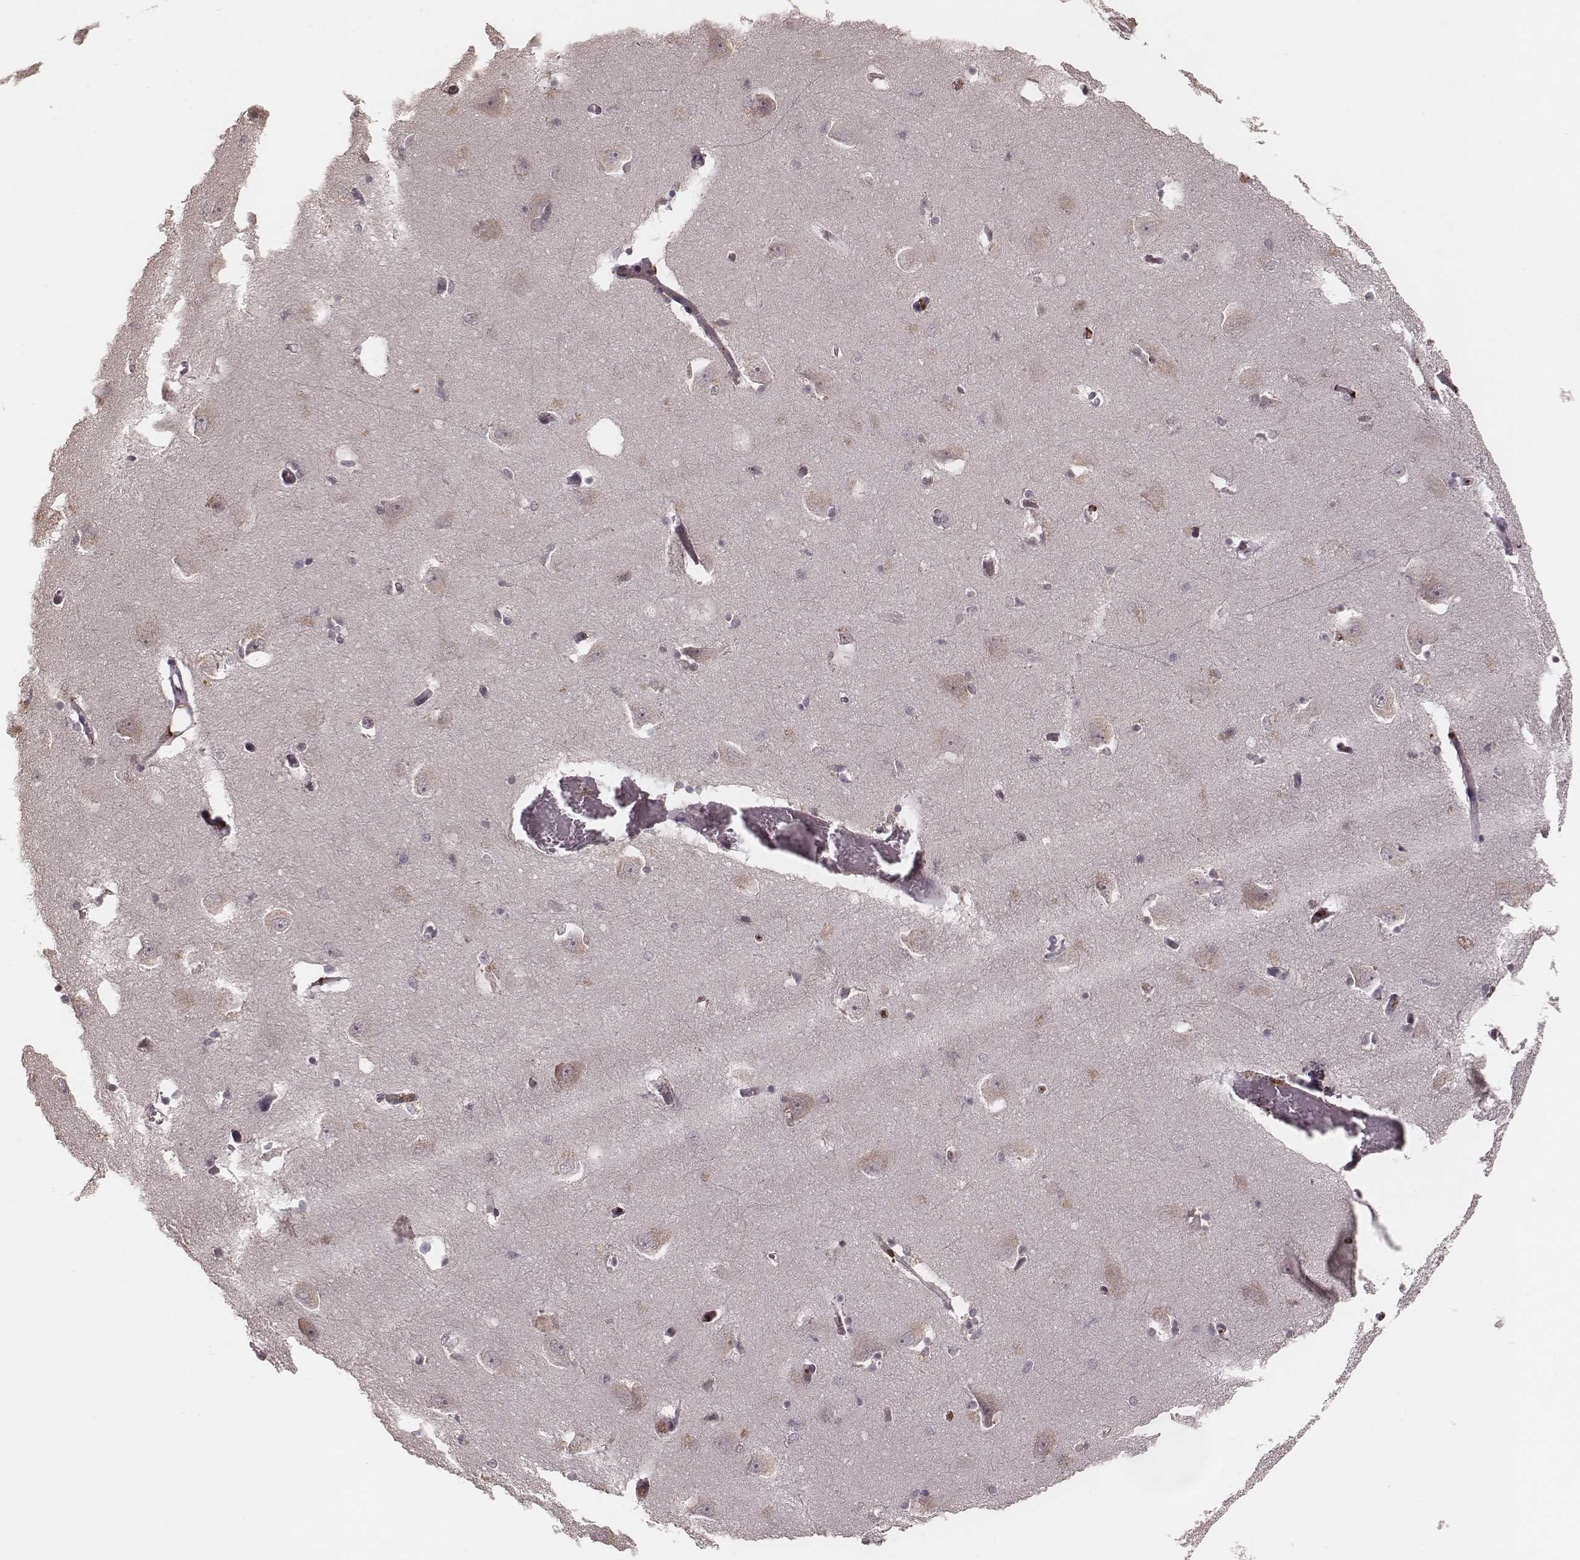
{"staining": {"intensity": "negative", "quantity": "none", "location": "none"}, "tissue": "caudate", "cell_type": "Glial cells", "image_type": "normal", "snomed": [{"axis": "morphology", "description": "Normal tissue, NOS"}, {"axis": "topography", "description": "Lateral ventricle wall"}, {"axis": "topography", "description": "Hippocampus"}], "caption": "This is an immunohistochemistry (IHC) histopathology image of benign human caudate. There is no staining in glial cells.", "gene": "IL5", "patient": {"sex": "female", "age": 63}}